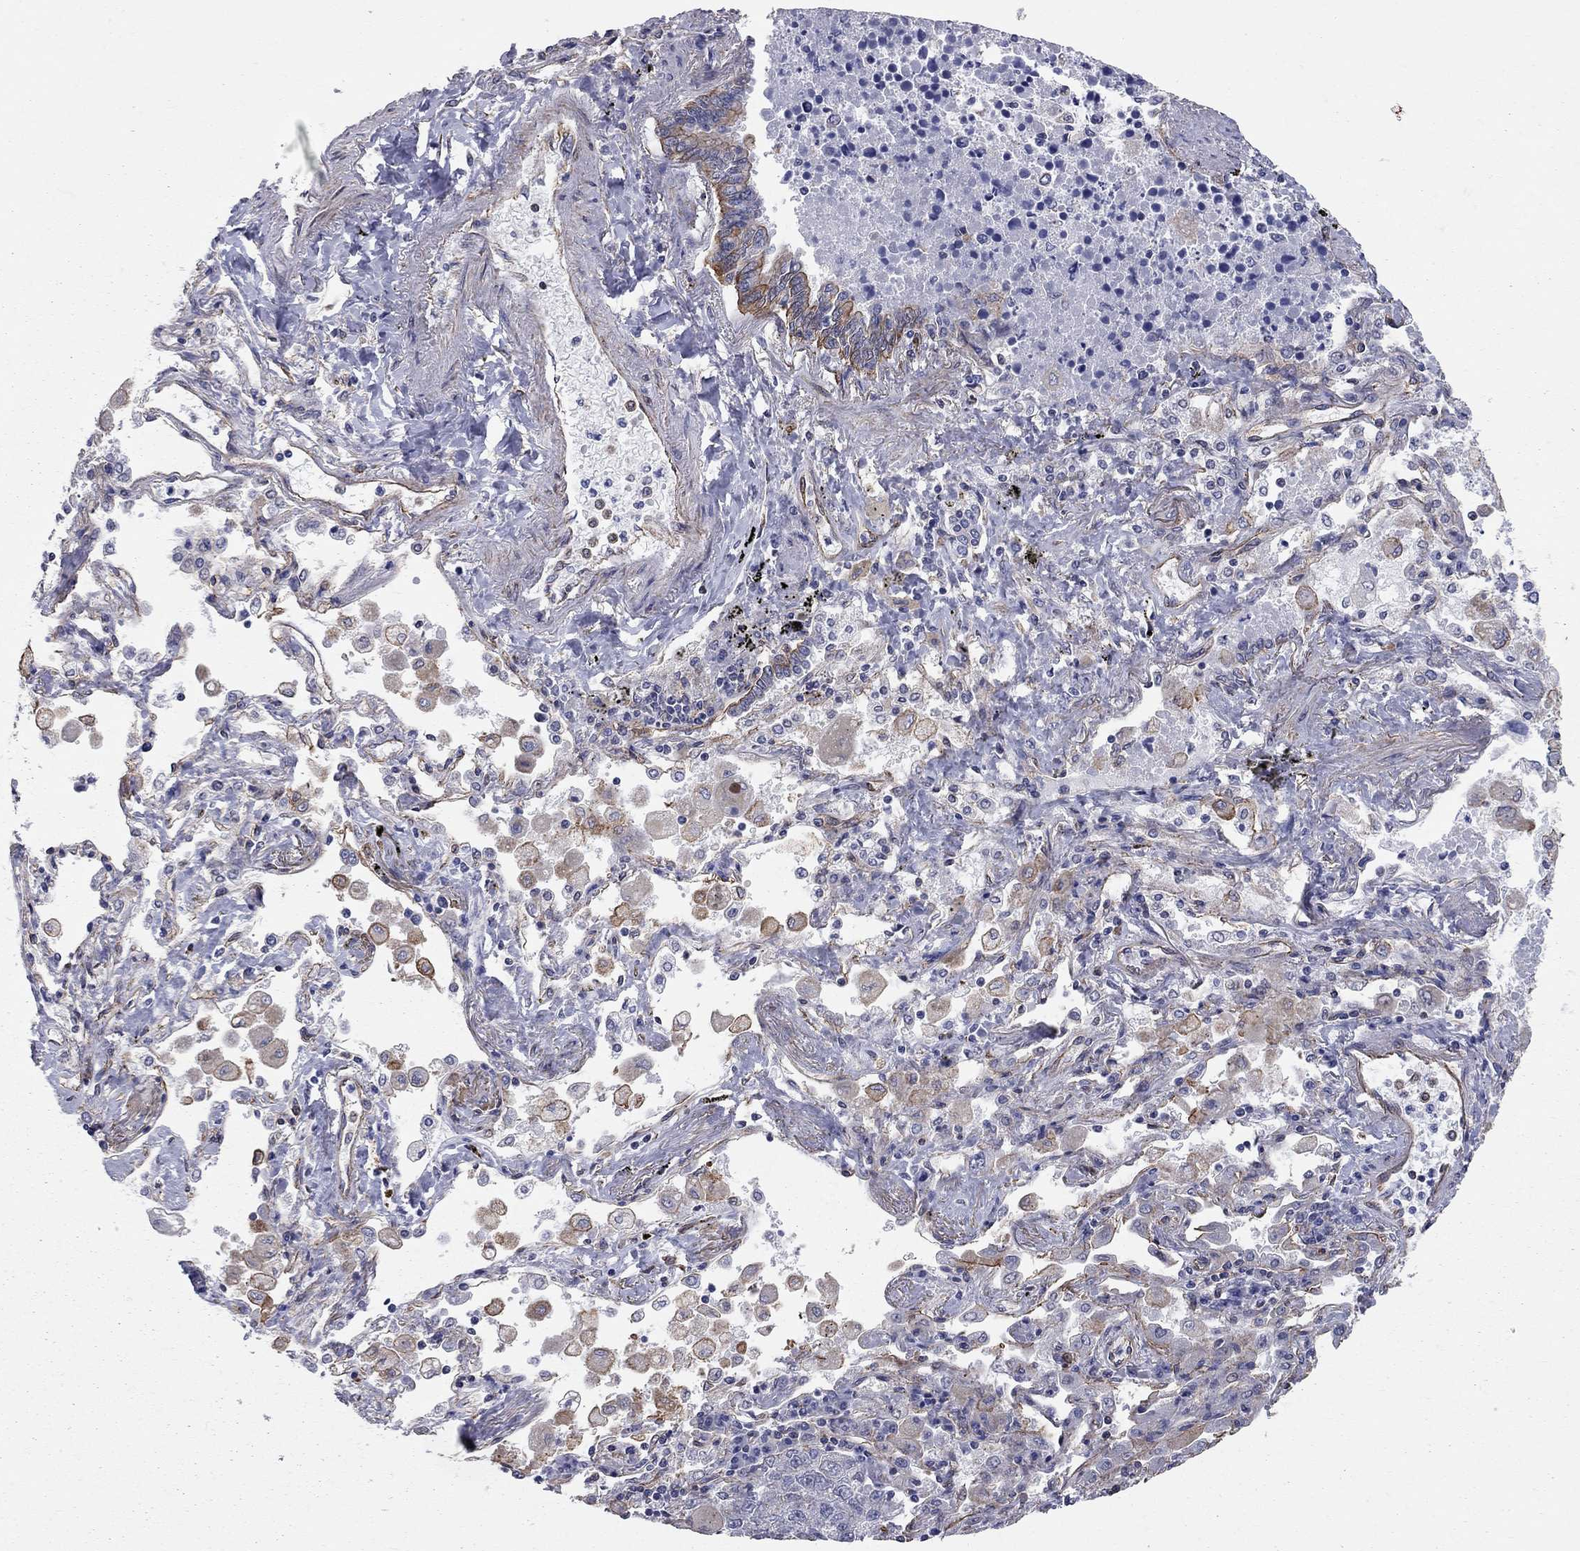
{"staining": {"intensity": "strong", "quantity": "<25%", "location": "cytoplasmic/membranous"}, "tissue": "lung cancer", "cell_type": "Tumor cells", "image_type": "cancer", "snomed": [{"axis": "morphology", "description": "Adenocarcinoma, NOS"}, {"axis": "topography", "description": "Lung"}], "caption": "Immunohistochemical staining of adenocarcinoma (lung) demonstrates medium levels of strong cytoplasmic/membranous protein positivity in approximately <25% of tumor cells. The protein of interest is stained brown, and the nuclei are stained in blue (DAB (3,3'-diaminobenzidine) IHC with brightfield microscopy, high magnification).", "gene": "BICDL2", "patient": {"sex": "male", "age": 49}}